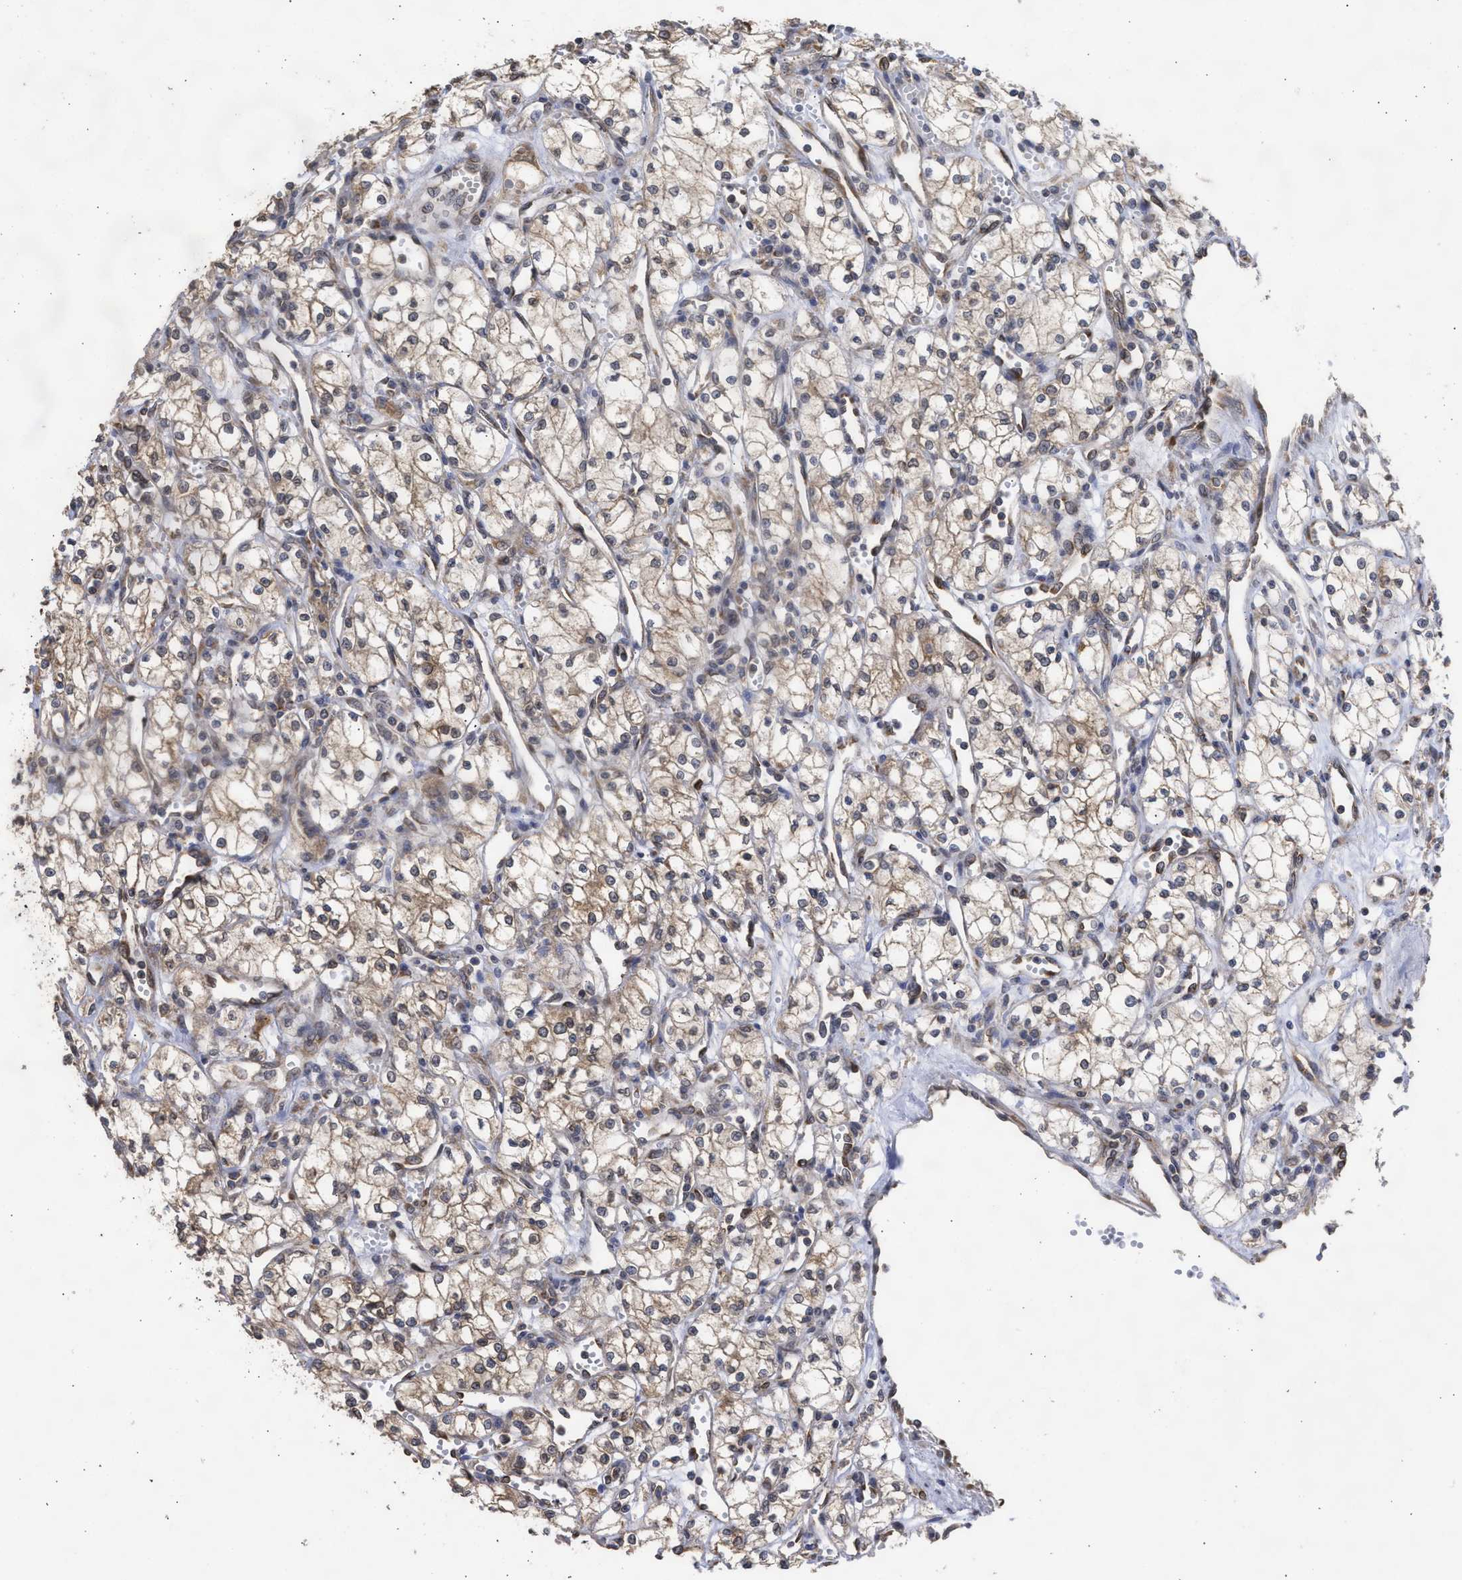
{"staining": {"intensity": "weak", "quantity": "25%-75%", "location": "cytoplasmic/membranous"}, "tissue": "renal cancer", "cell_type": "Tumor cells", "image_type": "cancer", "snomed": [{"axis": "morphology", "description": "Adenocarcinoma, NOS"}, {"axis": "topography", "description": "Kidney"}], "caption": "About 25%-75% of tumor cells in renal adenocarcinoma display weak cytoplasmic/membranous protein expression as visualized by brown immunohistochemical staining.", "gene": "DNAJC1", "patient": {"sex": "male", "age": 59}}